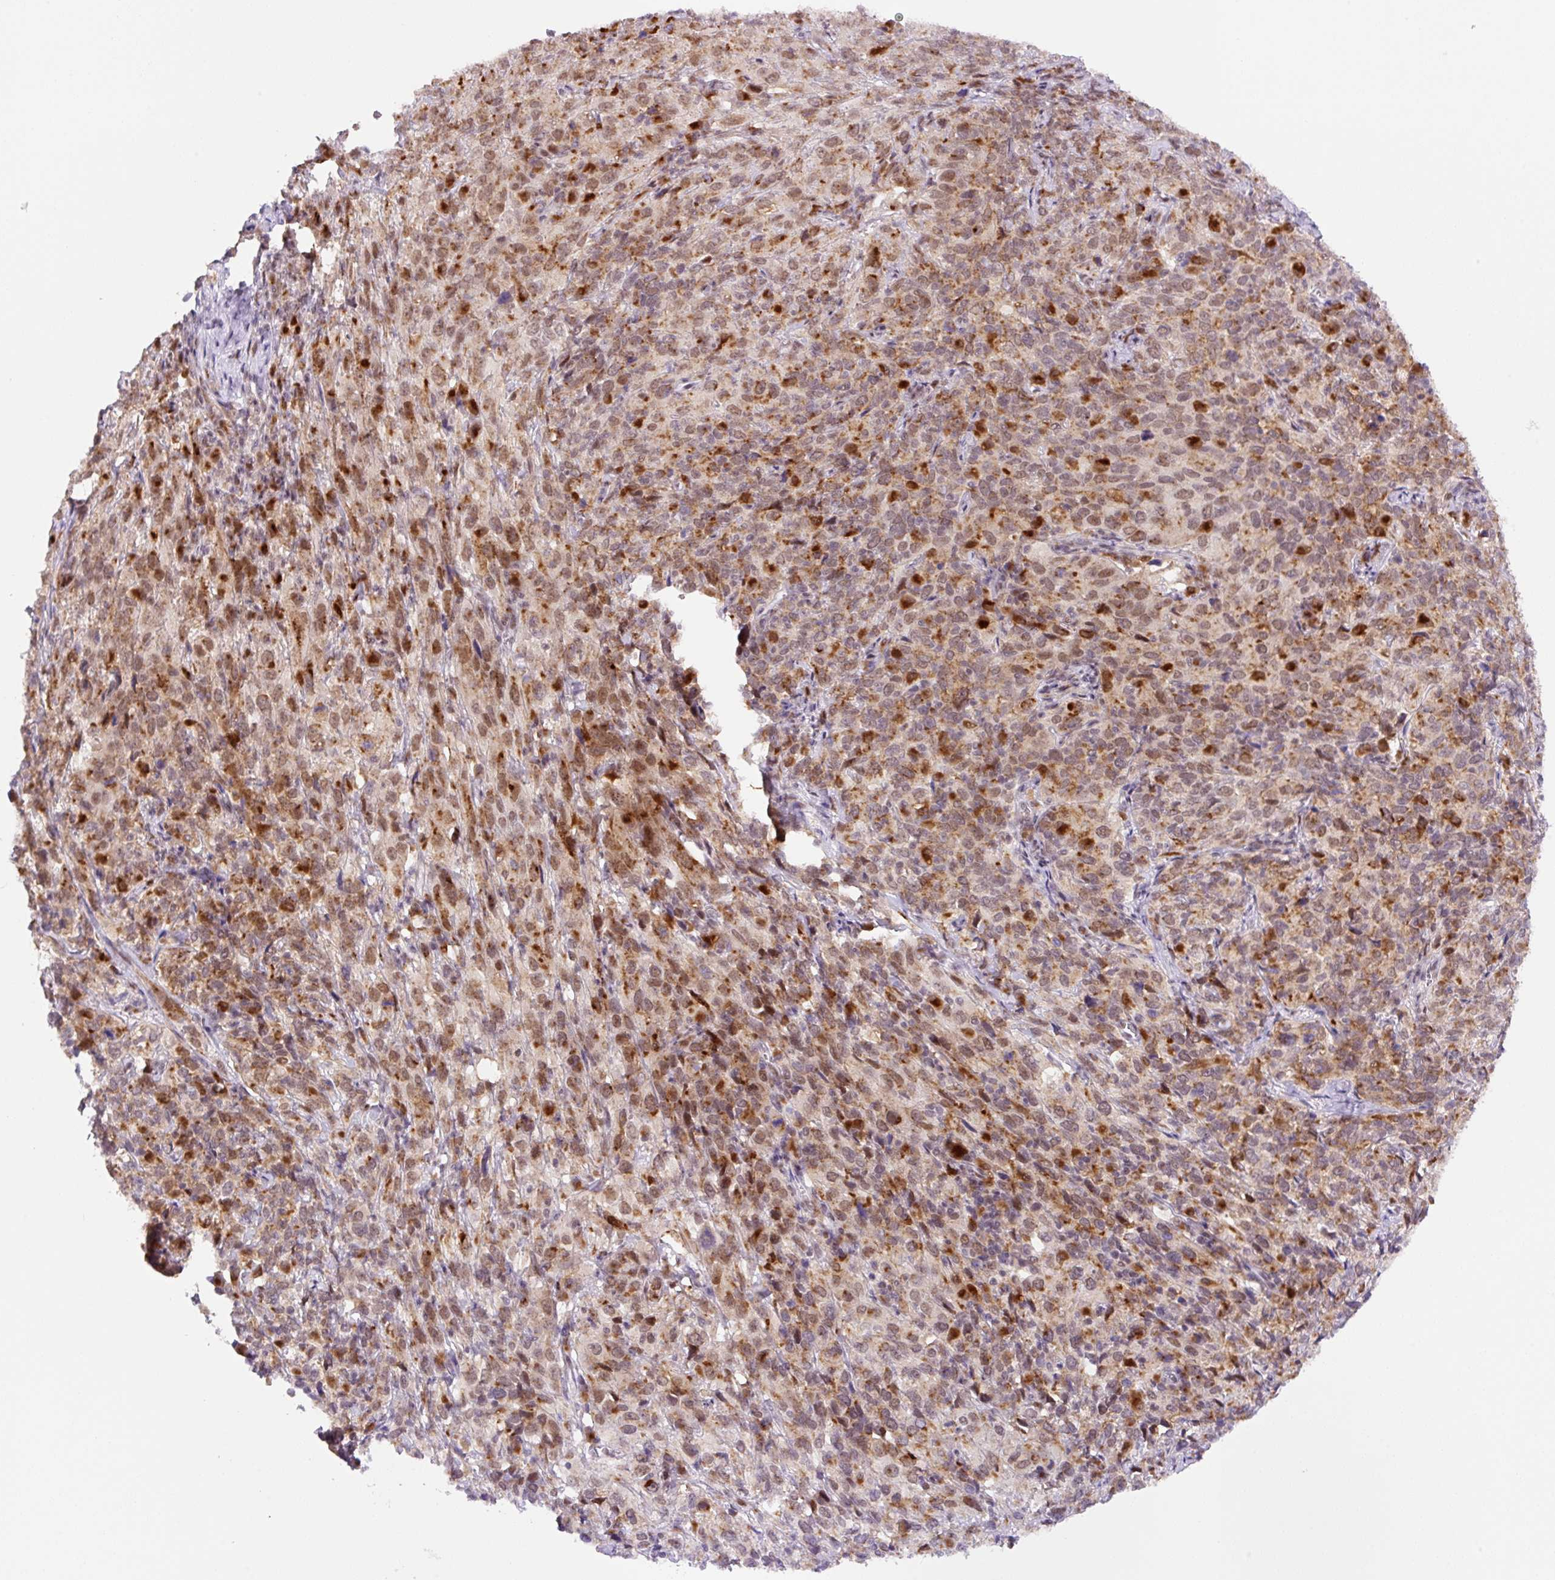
{"staining": {"intensity": "moderate", "quantity": ">75%", "location": "cytoplasmic/membranous,nuclear"}, "tissue": "cervical cancer", "cell_type": "Tumor cells", "image_type": "cancer", "snomed": [{"axis": "morphology", "description": "Squamous cell carcinoma, NOS"}, {"axis": "topography", "description": "Cervix"}], "caption": "Approximately >75% of tumor cells in cervical cancer (squamous cell carcinoma) demonstrate moderate cytoplasmic/membranous and nuclear protein staining as visualized by brown immunohistochemical staining.", "gene": "CEBPZOS", "patient": {"sex": "female", "age": 51}}